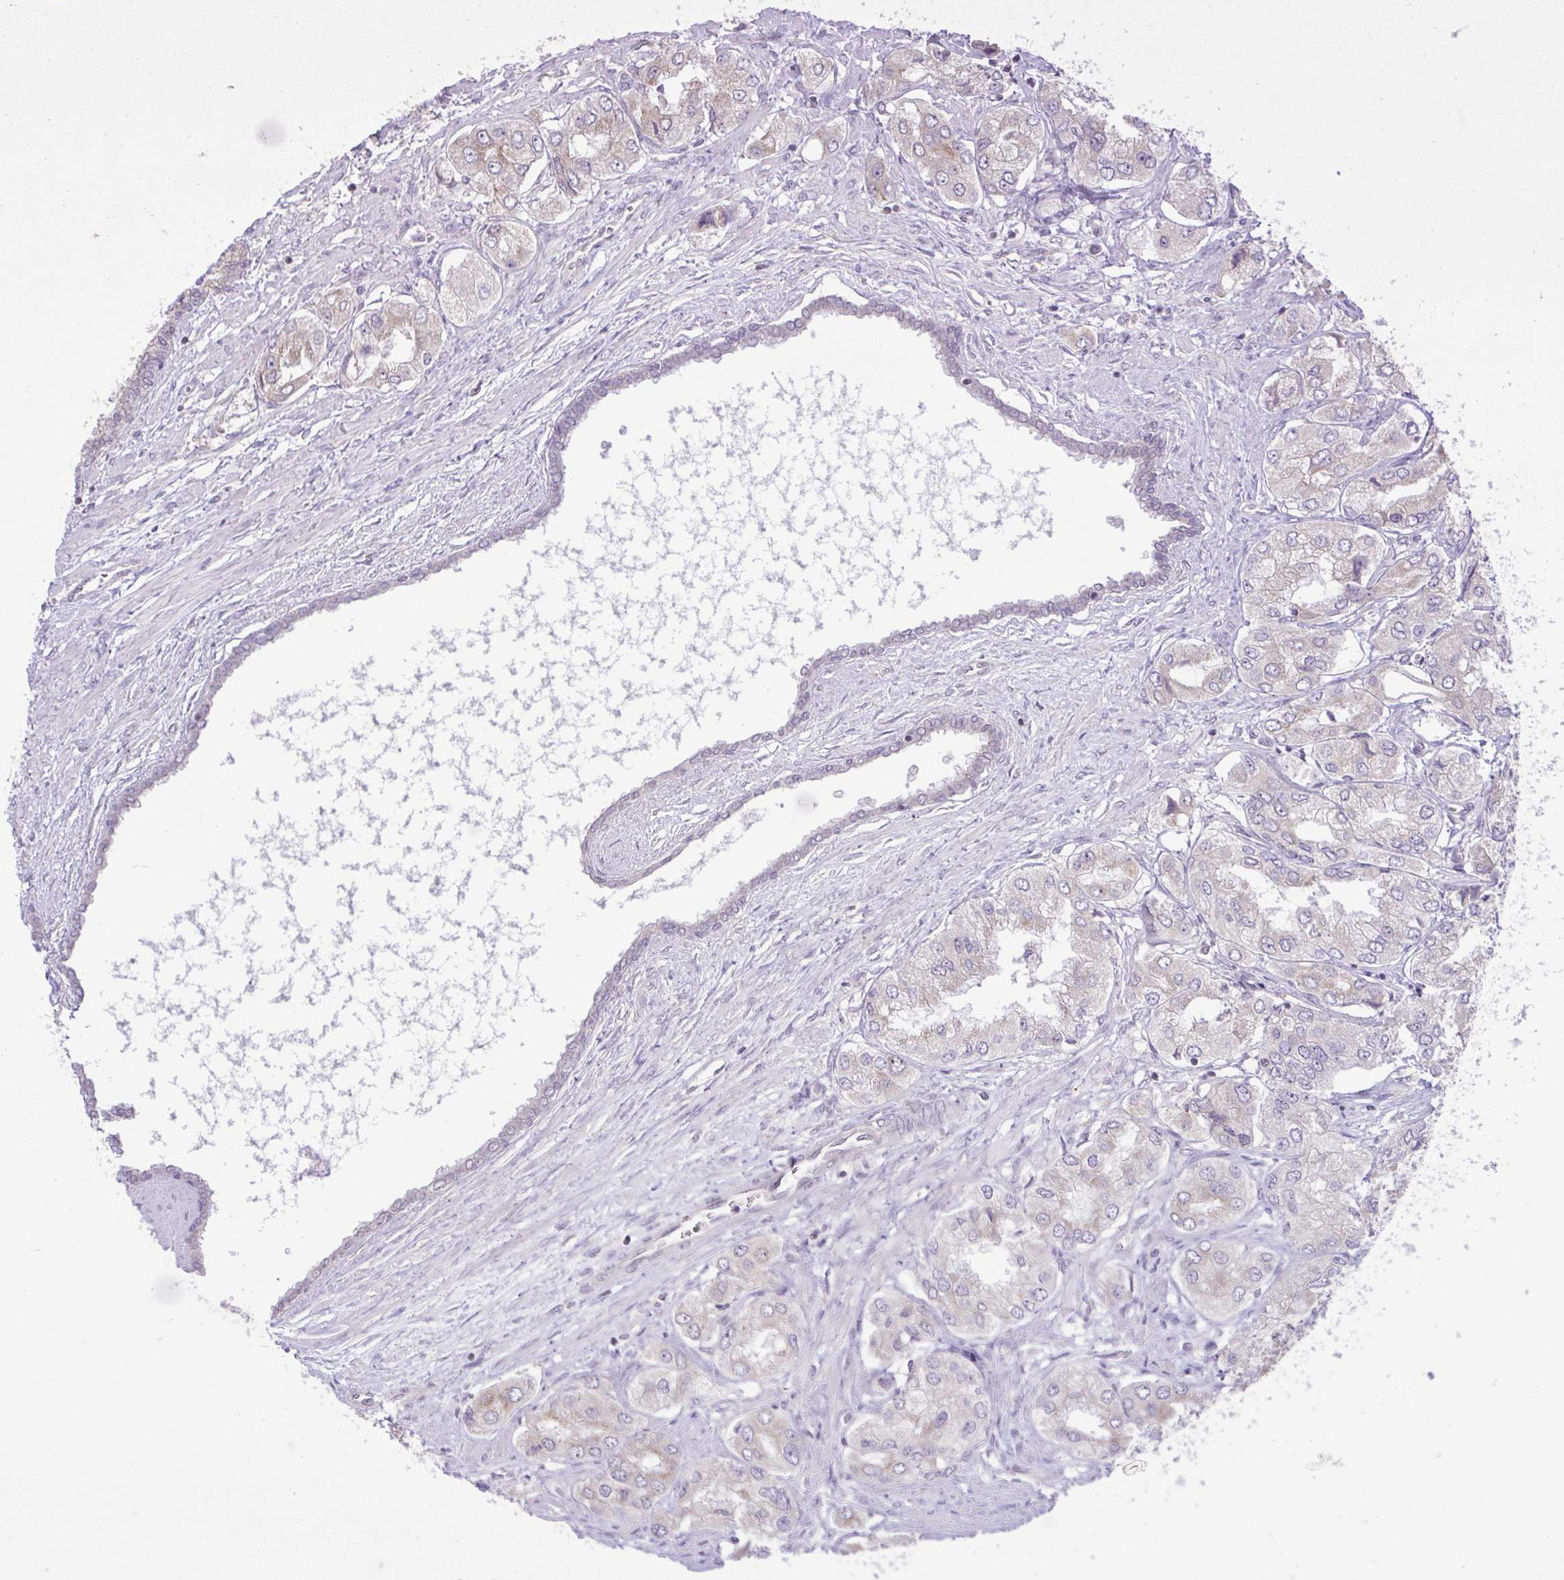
{"staining": {"intensity": "negative", "quantity": "none", "location": "none"}, "tissue": "prostate cancer", "cell_type": "Tumor cells", "image_type": "cancer", "snomed": [{"axis": "morphology", "description": "Adenocarcinoma, Low grade"}, {"axis": "topography", "description": "Prostate"}], "caption": "A photomicrograph of human prostate cancer (adenocarcinoma (low-grade)) is negative for staining in tumor cells.", "gene": "CYP20A1", "patient": {"sex": "male", "age": 69}}